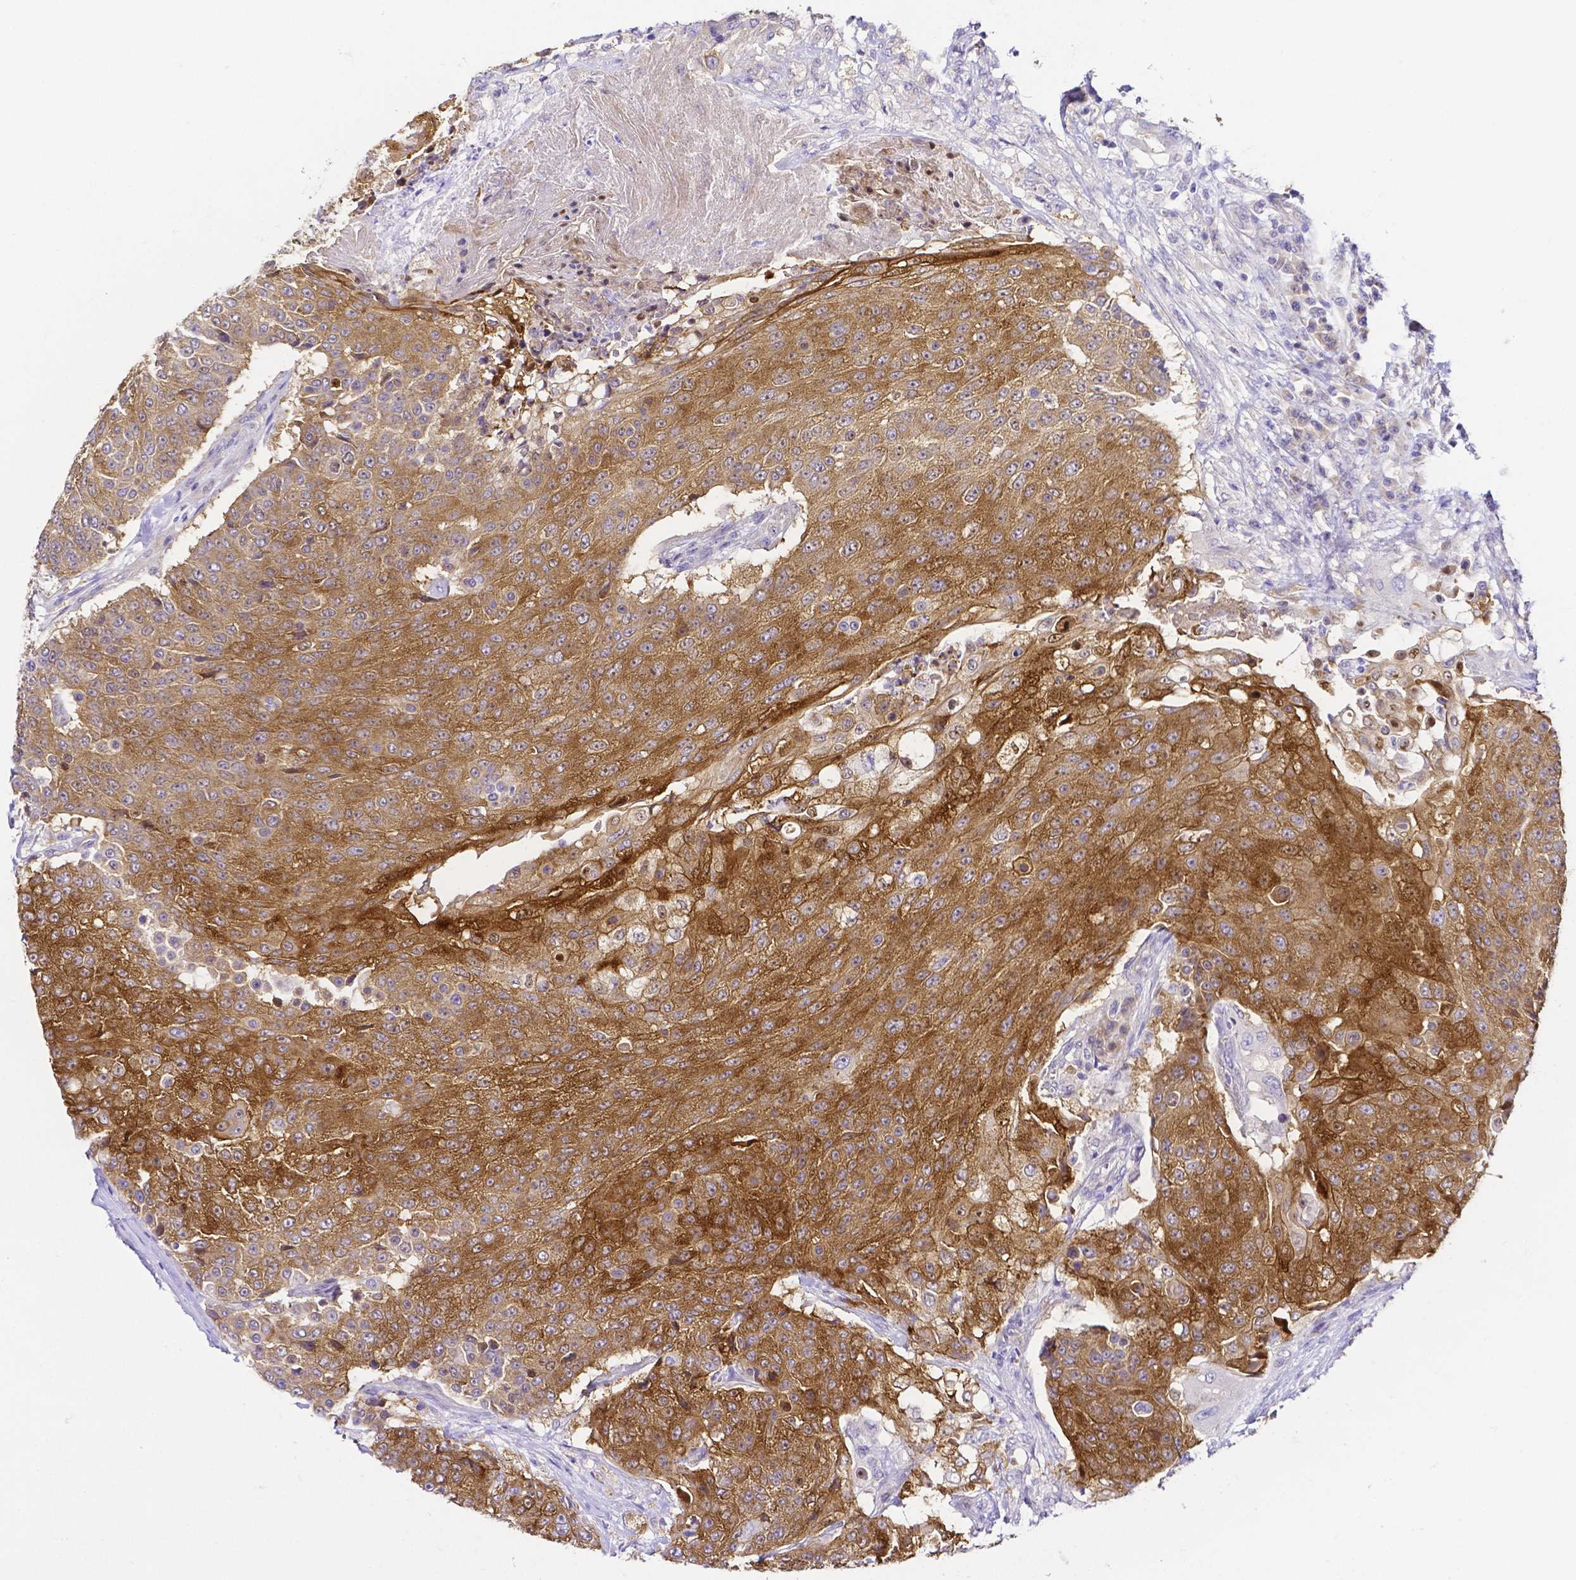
{"staining": {"intensity": "moderate", "quantity": ">75%", "location": "cytoplasmic/membranous"}, "tissue": "urothelial cancer", "cell_type": "Tumor cells", "image_type": "cancer", "snomed": [{"axis": "morphology", "description": "Urothelial carcinoma, High grade"}, {"axis": "topography", "description": "Urinary bladder"}], "caption": "Protein expression analysis of urothelial carcinoma (high-grade) exhibits moderate cytoplasmic/membranous expression in approximately >75% of tumor cells. (DAB (3,3'-diaminobenzidine) IHC with brightfield microscopy, high magnification).", "gene": "PKP3", "patient": {"sex": "female", "age": 63}}